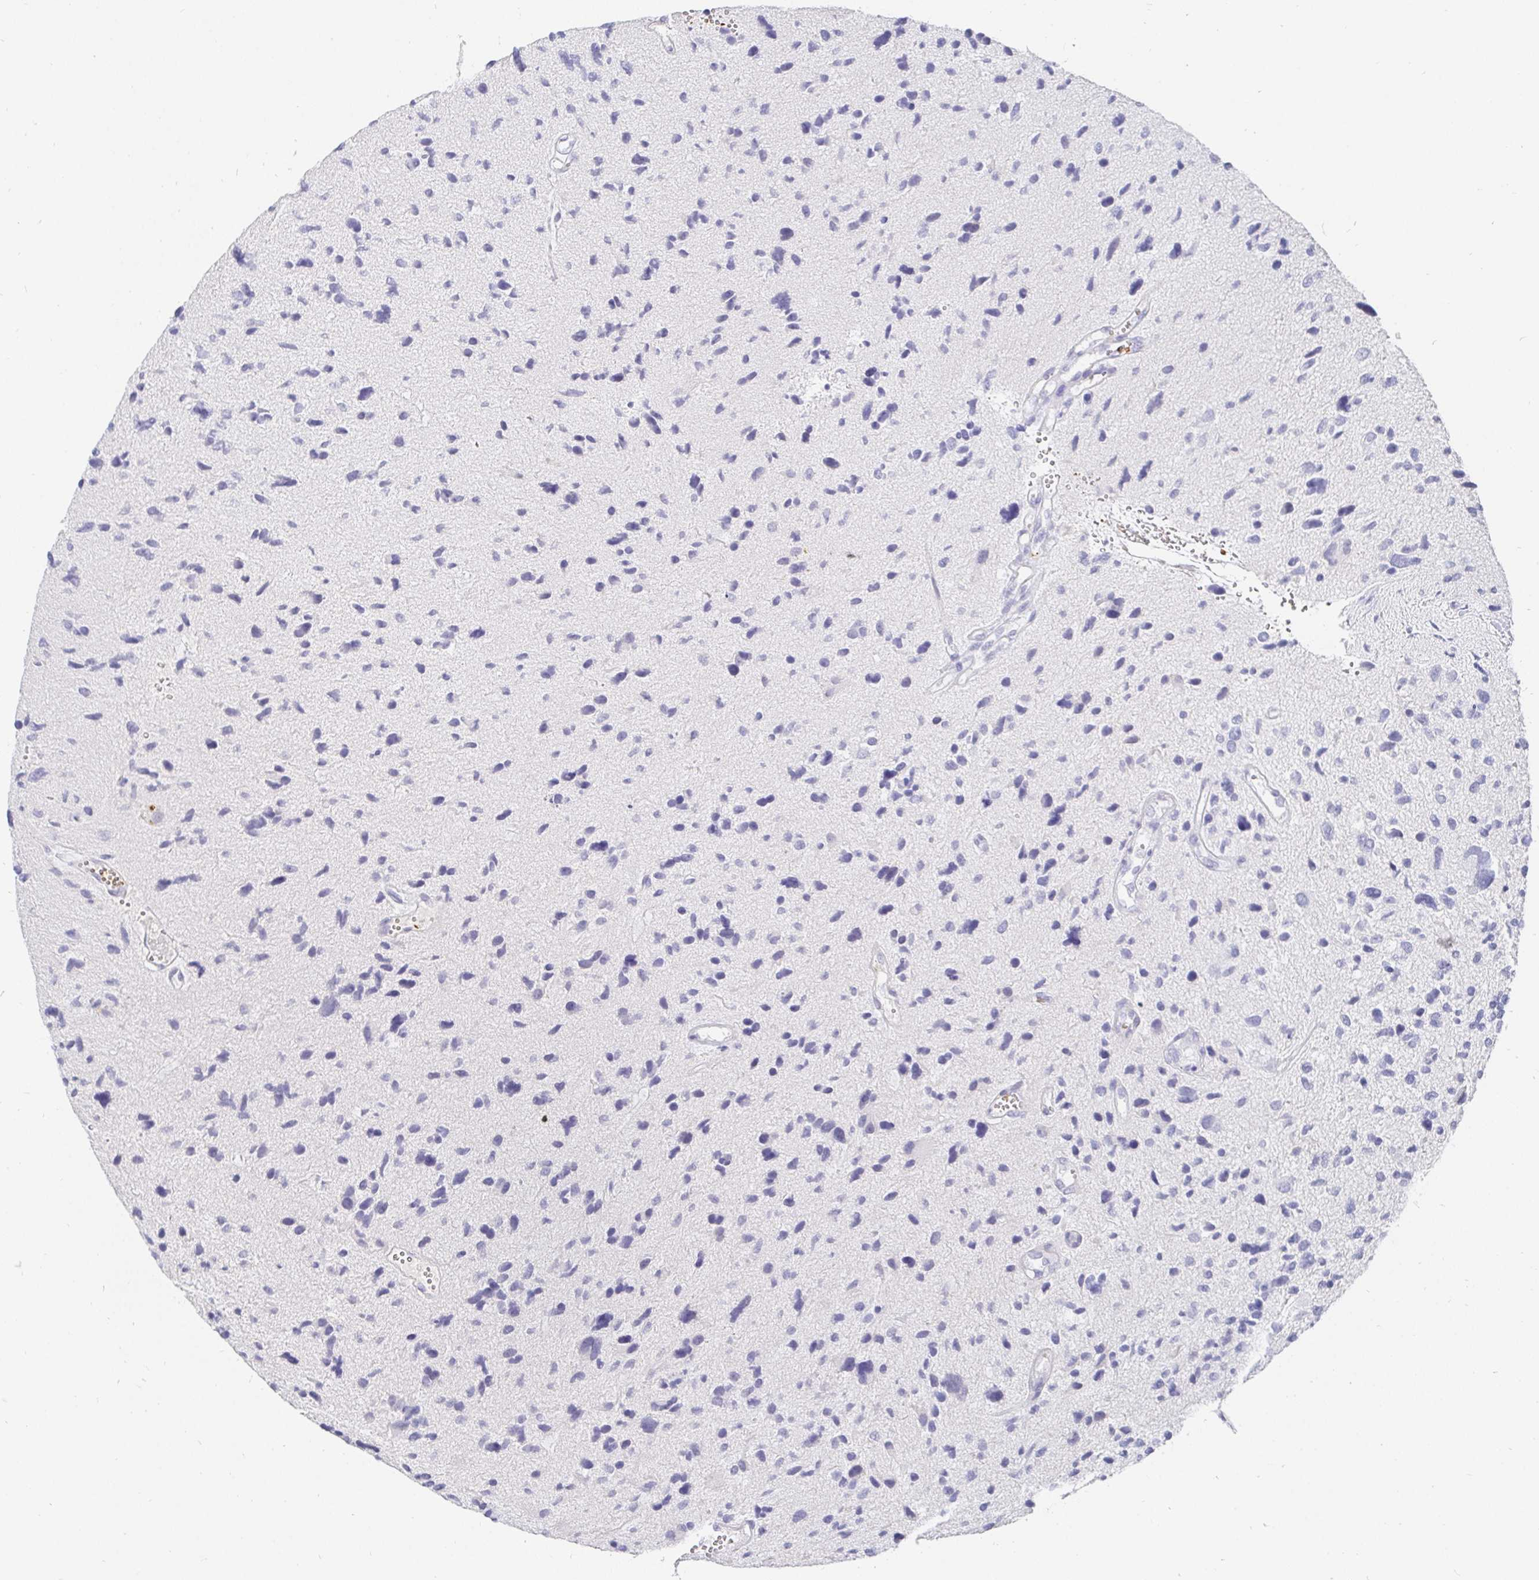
{"staining": {"intensity": "negative", "quantity": "none", "location": "none"}, "tissue": "glioma", "cell_type": "Tumor cells", "image_type": "cancer", "snomed": [{"axis": "morphology", "description": "Glioma, malignant, High grade"}, {"axis": "topography", "description": "Brain"}], "caption": "High power microscopy micrograph of an IHC micrograph of malignant glioma (high-grade), revealing no significant expression in tumor cells.", "gene": "FGF21", "patient": {"sex": "female", "age": 11}}